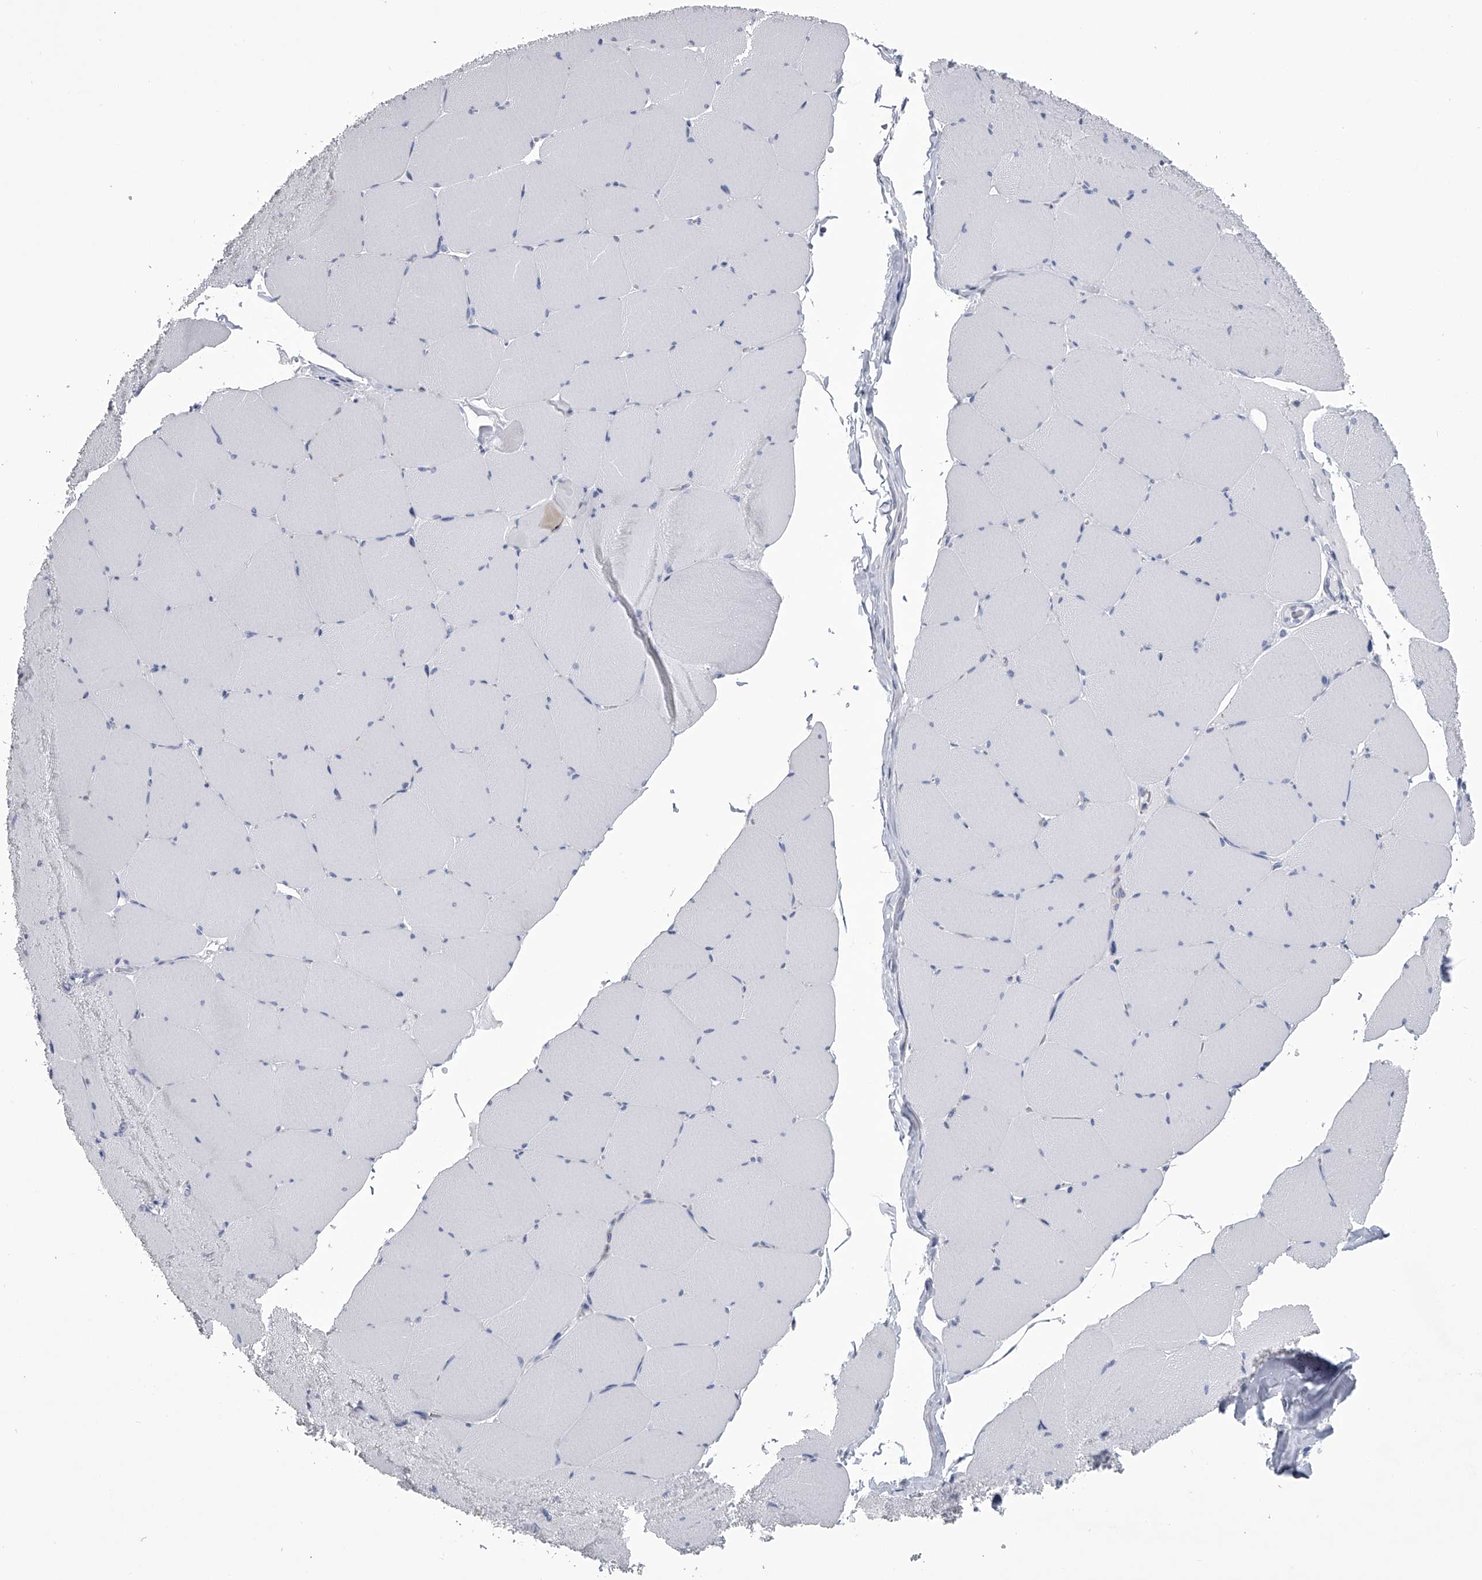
{"staining": {"intensity": "negative", "quantity": "none", "location": "none"}, "tissue": "skeletal muscle", "cell_type": "Myocytes", "image_type": "normal", "snomed": [{"axis": "morphology", "description": "Normal tissue, NOS"}, {"axis": "topography", "description": "Skeletal muscle"}, {"axis": "topography", "description": "Head-Neck"}], "caption": "Immunohistochemical staining of unremarkable skeletal muscle displays no significant expression in myocytes. The staining was performed using DAB (3,3'-diaminobenzidine) to visualize the protein expression in brown, while the nuclei were stained in blue with hematoxylin (Magnification: 20x).", "gene": "TASP1", "patient": {"sex": "male", "age": 66}}